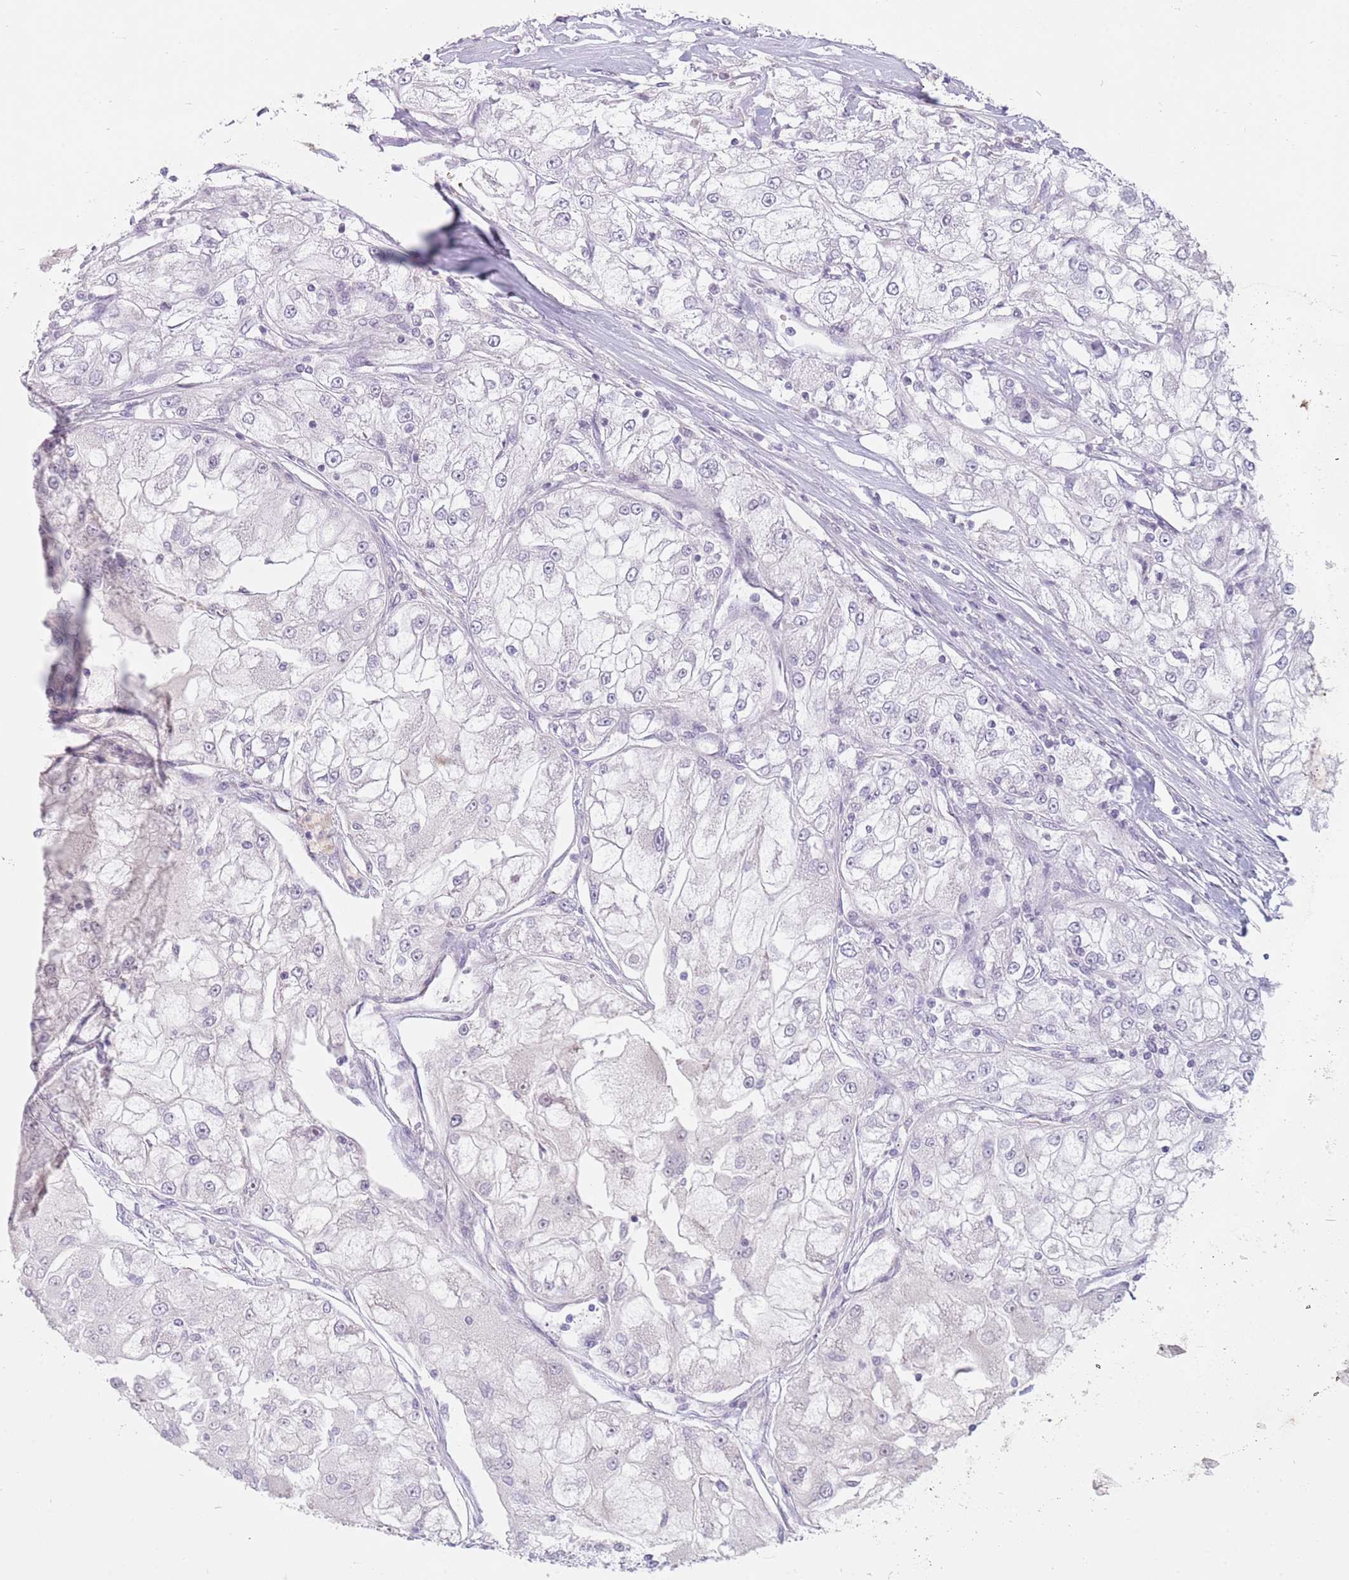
{"staining": {"intensity": "negative", "quantity": "none", "location": "none"}, "tissue": "renal cancer", "cell_type": "Tumor cells", "image_type": "cancer", "snomed": [{"axis": "morphology", "description": "Adenocarcinoma, NOS"}, {"axis": "topography", "description": "Kidney"}], "caption": "A high-resolution photomicrograph shows immunohistochemistry (IHC) staining of adenocarcinoma (renal), which demonstrates no significant staining in tumor cells.", "gene": "ZNF574", "patient": {"sex": "female", "age": 72}}